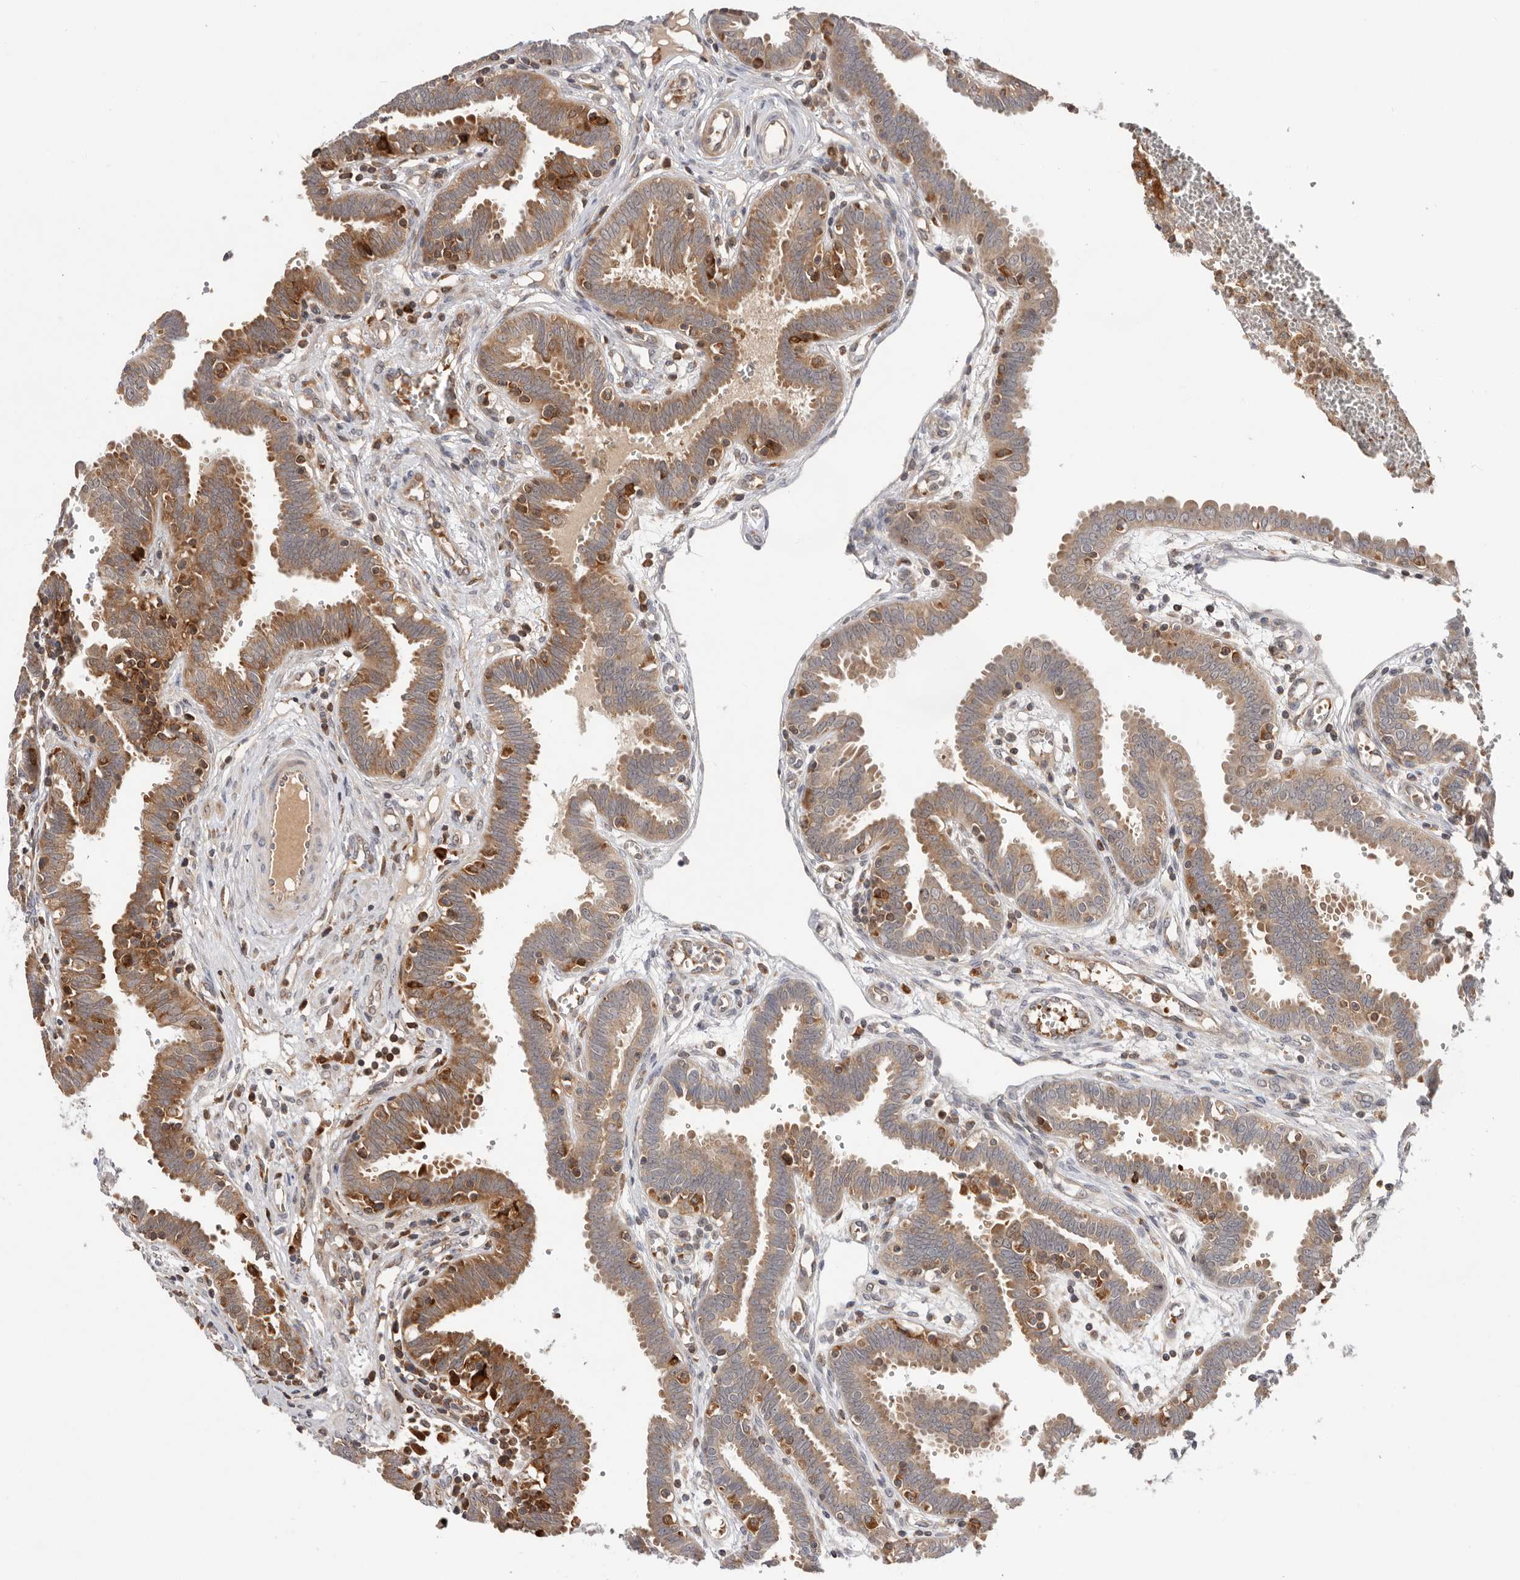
{"staining": {"intensity": "moderate", "quantity": "25%-75%", "location": "cytoplasmic/membranous"}, "tissue": "fallopian tube", "cell_type": "Glandular cells", "image_type": "normal", "snomed": [{"axis": "morphology", "description": "Normal tissue, NOS"}, {"axis": "topography", "description": "Fallopian tube"}, {"axis": "topography", "description": "Placenta"}], "caption": "Approximately 25%-75% of glandular cells in unremarkable human fallopian tube exhibit moderate cytoplasmic/membranous protein positivity as visualized by brown immunohistochemical staining.", "gene": "RNF213", "patient": {"sex": "female", "age": 32}}